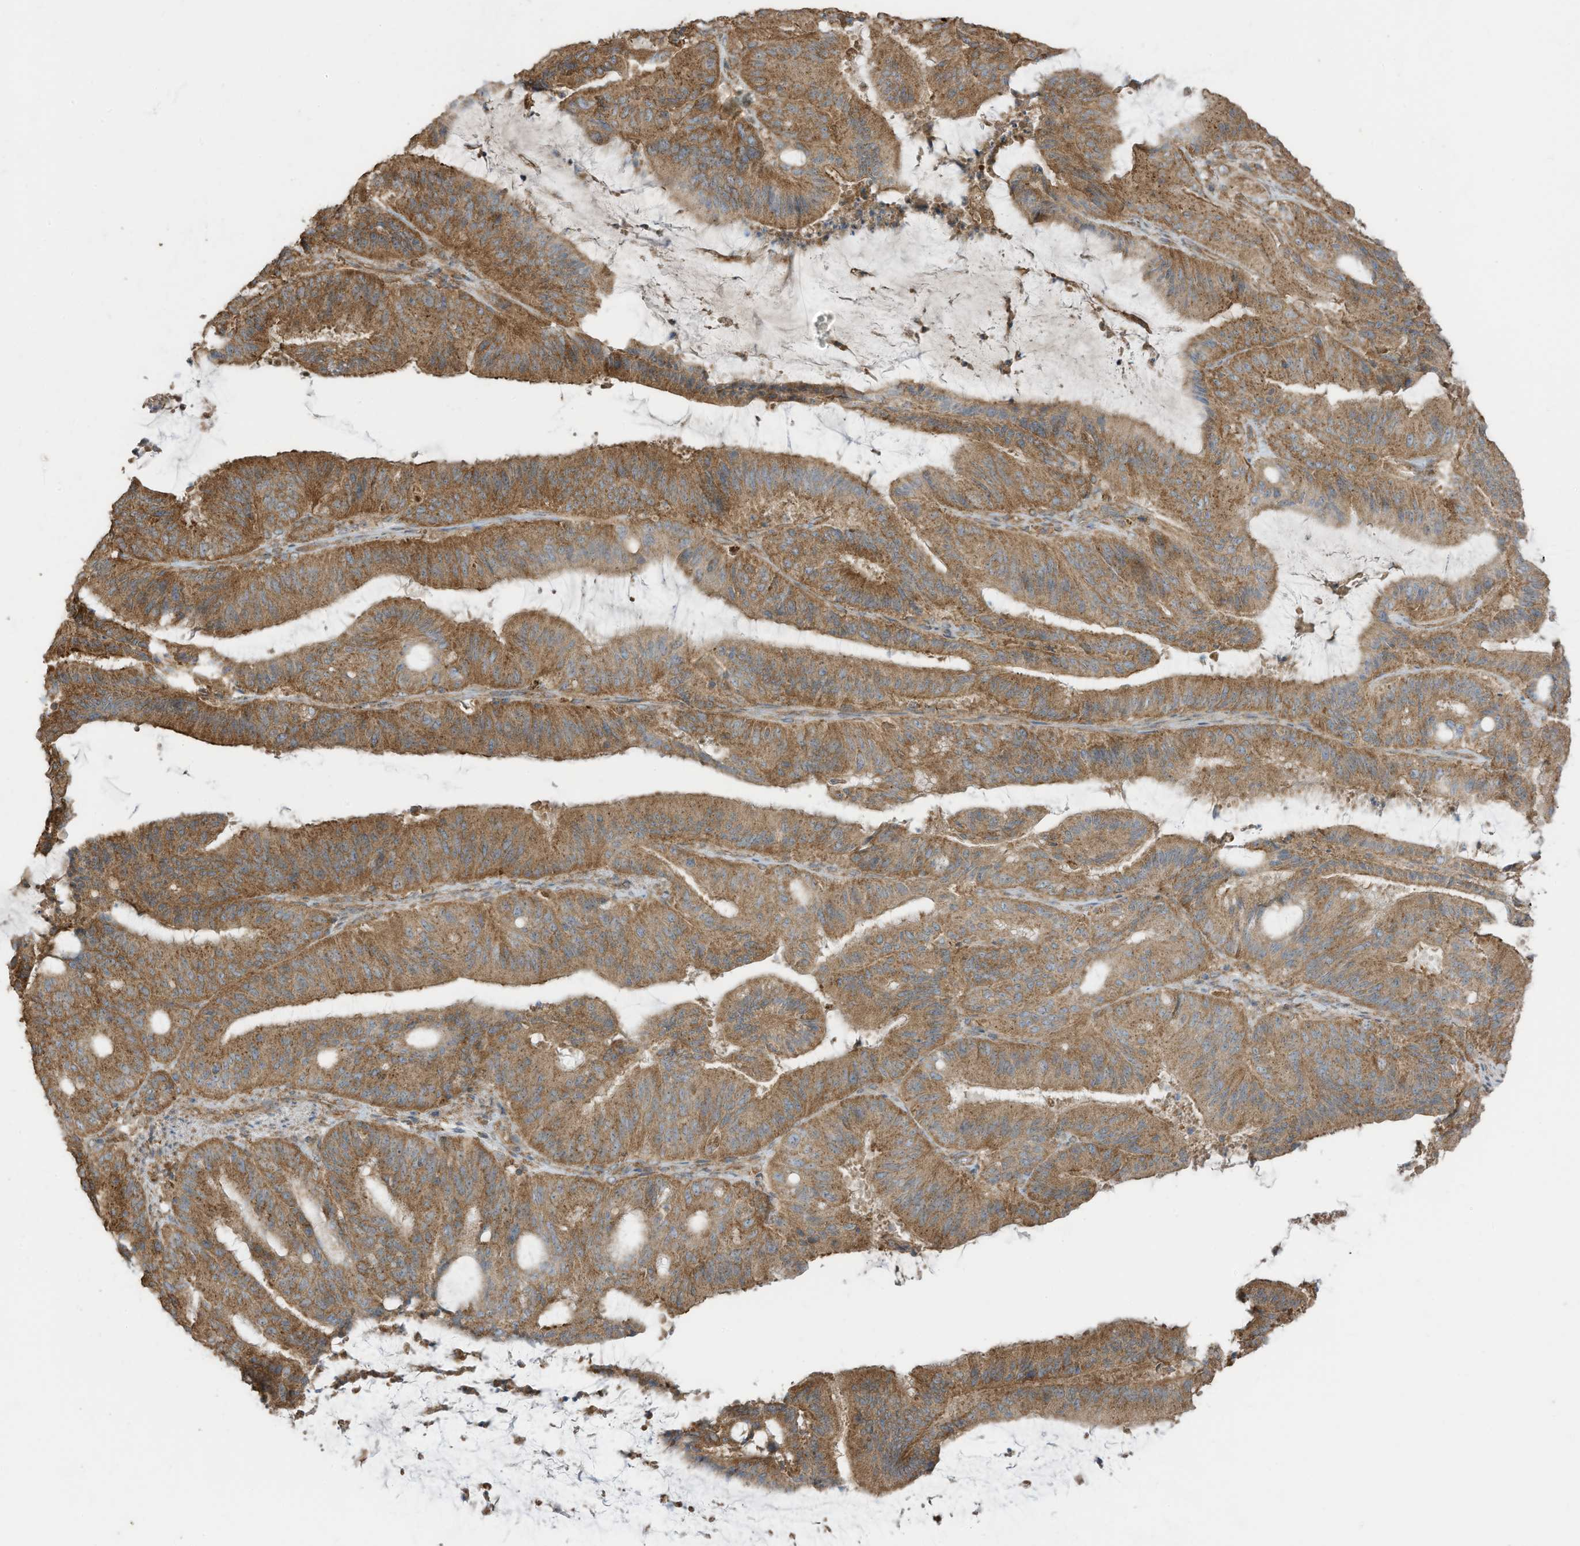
{"staining": {"intensity": "moderate", "quantity": ">75%", "location": "cytoplasmic/membranous"}, "tissue": "liver cancer", "cell_type": "Tumor cells", "image_type": "cancer", "snomed": [{"axis": "morphology", "description": "Normal tissue, NOS"}, {"axis": "morphology", "description": "Cholangiocarcinoma"}, {"axis": "topography", "description": "Liver"}, {"axis": "topography", "description": "Peripheral nerve tissue"}], "caption": "Liver cancer (cholangiocarcinoma) stained with DAB (3,3'-diaminobenzidine) immunohistochemistry exhibits medium levels of moderate cytoplasmic/membranous positivity in about >75% of tumor cells. (Brightfield microscopy of DAB IHC at high magnification).", "gene": "CGAS", "patient": {"sex": "female", "age": 73}}